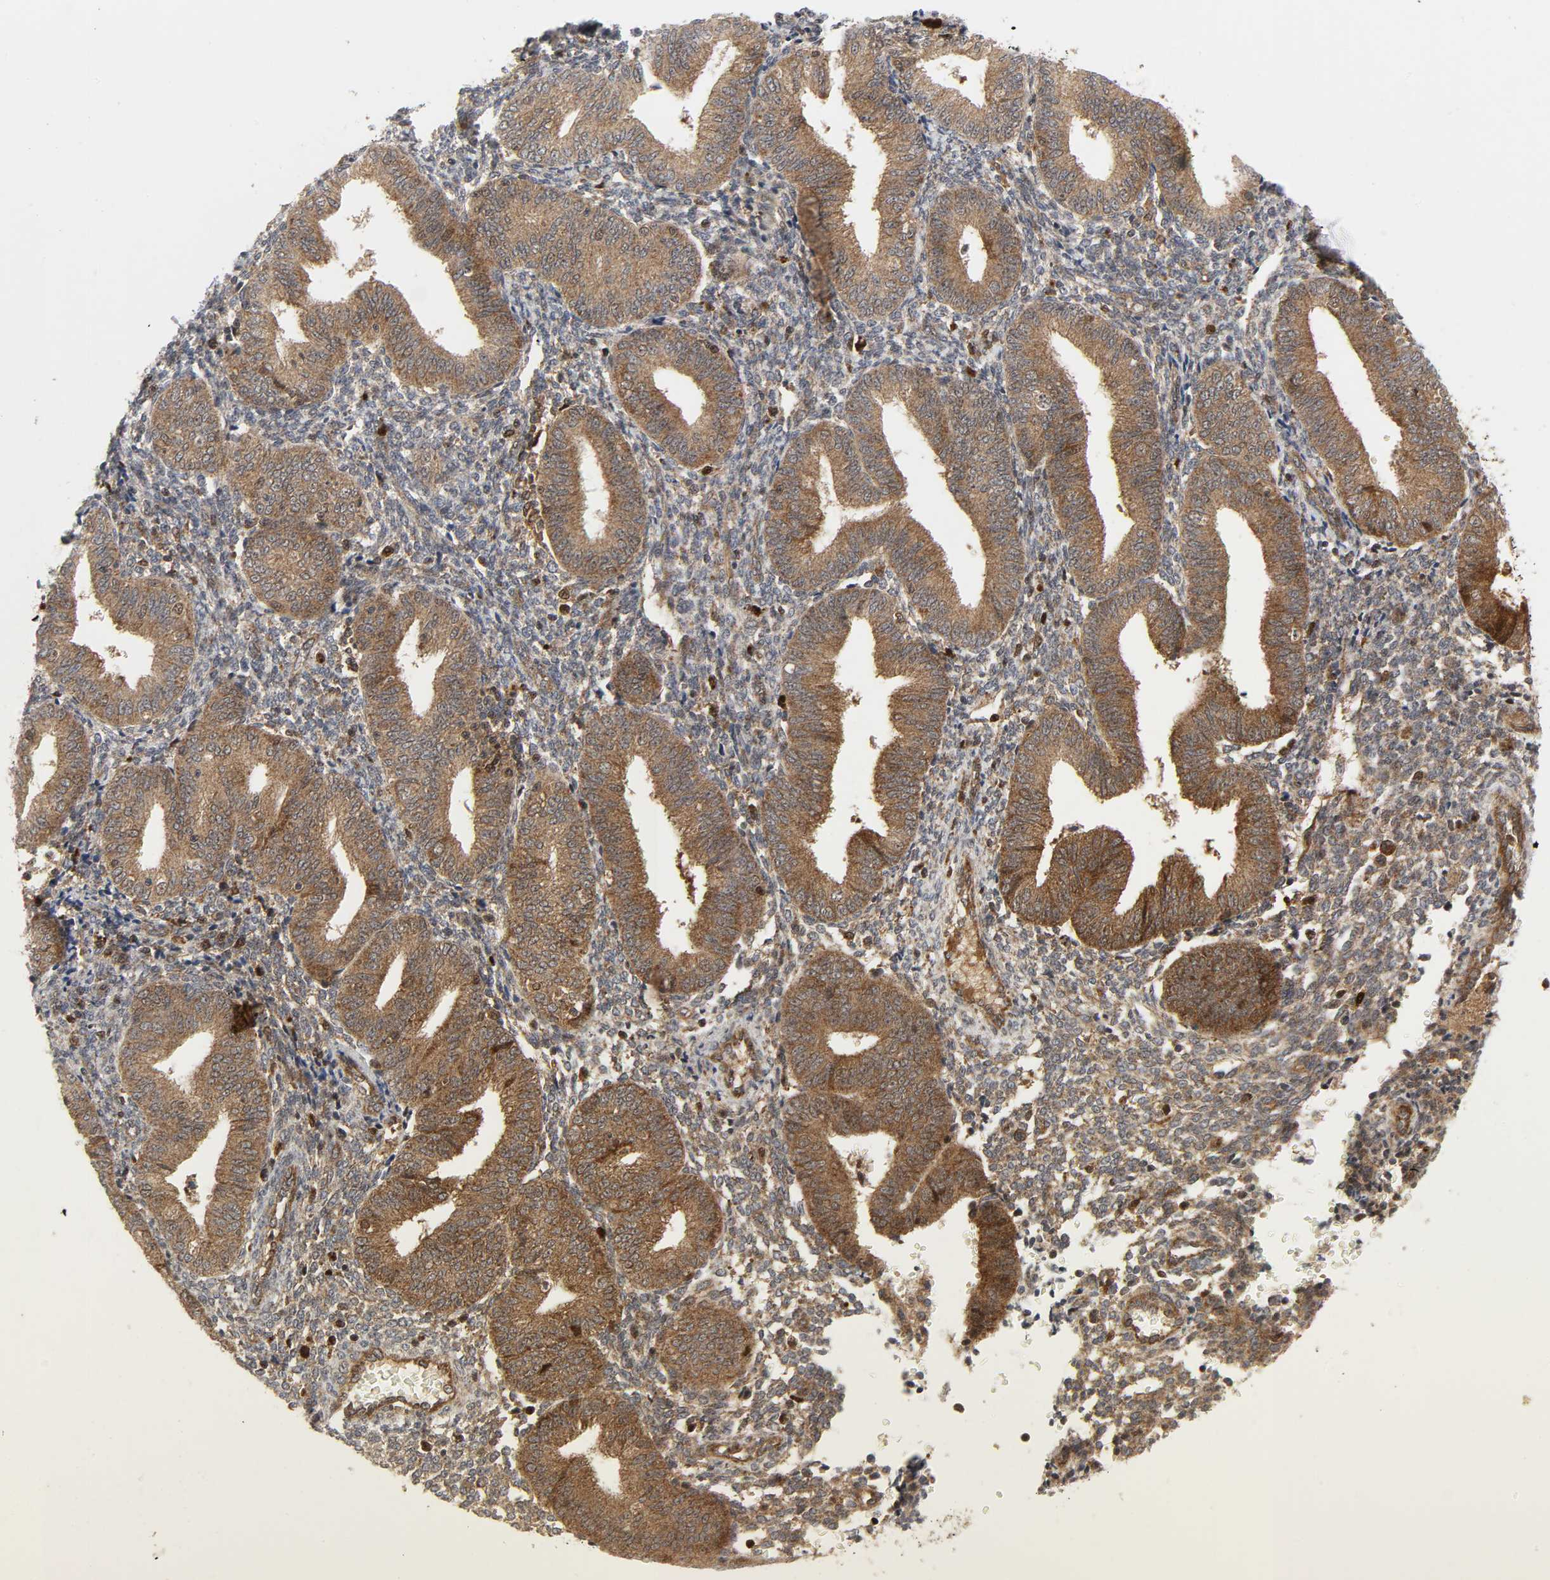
{"staining": {"intensity": "moderate", "quantity": ">75%", "location": "cytoplasmic/membranous"}, "tissue": "endometrium", "cell_type": "Cells in endometrial stroma", "image_type": "normal", "snomed": [{"axis": "morphology", "description": "Normal tissue, NOS"}, {"axis": "topography", "description": "Endometrium"}], "caption": "Endometrium stained for a protein reveals moderate cytoplasmic/membranous positivity in cells in endometrial stroma. (DAB IHC, brown staining for protein, blue staining for nuclei).", "gene": "CHUK", "patient": {"sex": "female", "age": 61}}